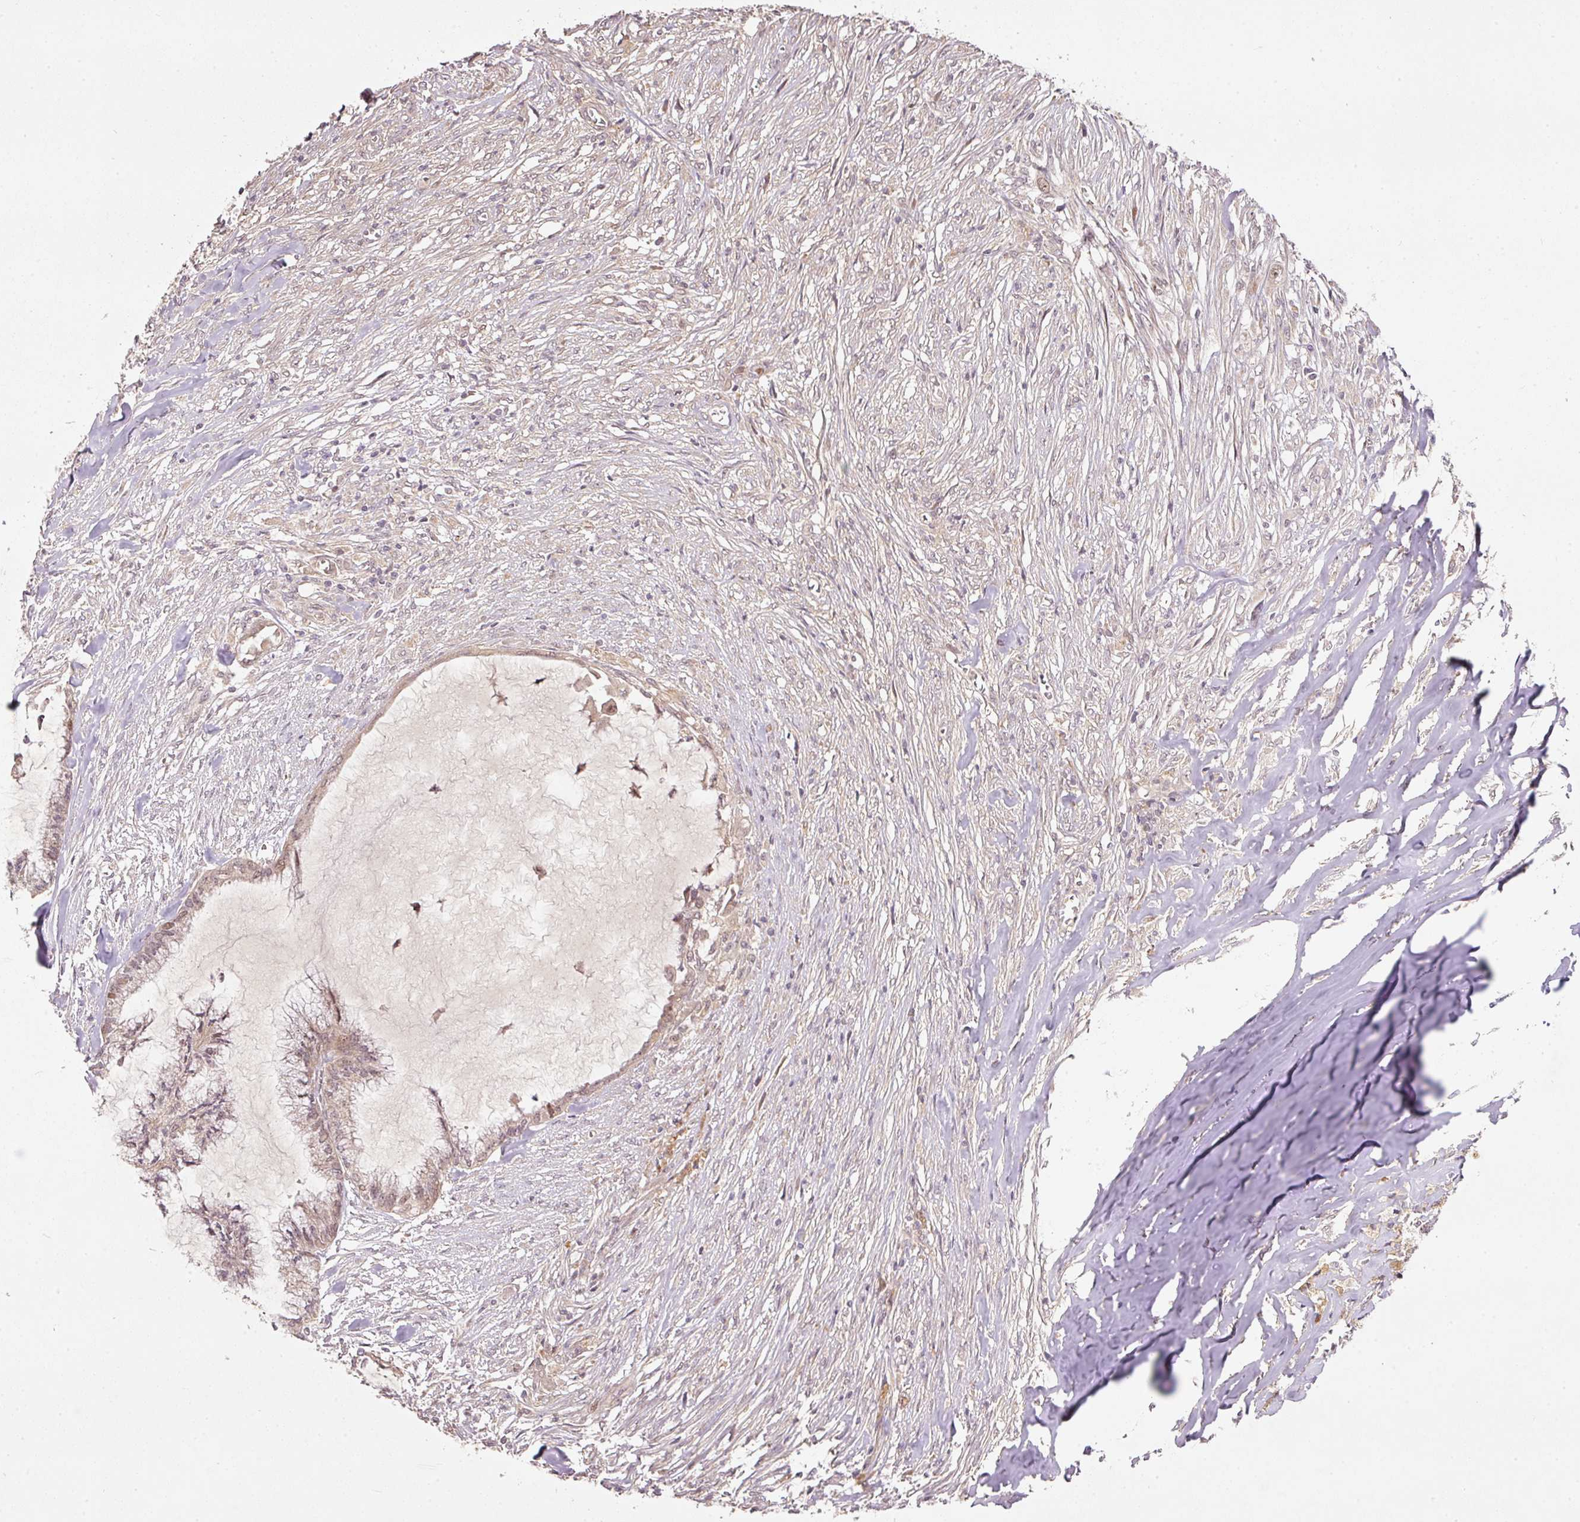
{"staining": {"intensity": "weak", "quantity": ">75%", "location": "cytoplasmic/membranous,nuclear"}, "tissue": "endometrial cancer", "cell_type": "Tumor cells", "image_type": "cancer", "snomed": [{"axis": "morphology", "description": "Adenocarcinoma, NOS"}, {"axis": "topography", "description": "Endometrium"}], "caption": "Immunohistochemistry micrograph of endometrial cancer stained for a protein (brown), which shows low levels of weak cytoplasmic/membranous and nuclear positivity in approximately >75% of tumor cells.", "gene": "PCDHB1", "patient": {"sex": "female", "age": 86}}